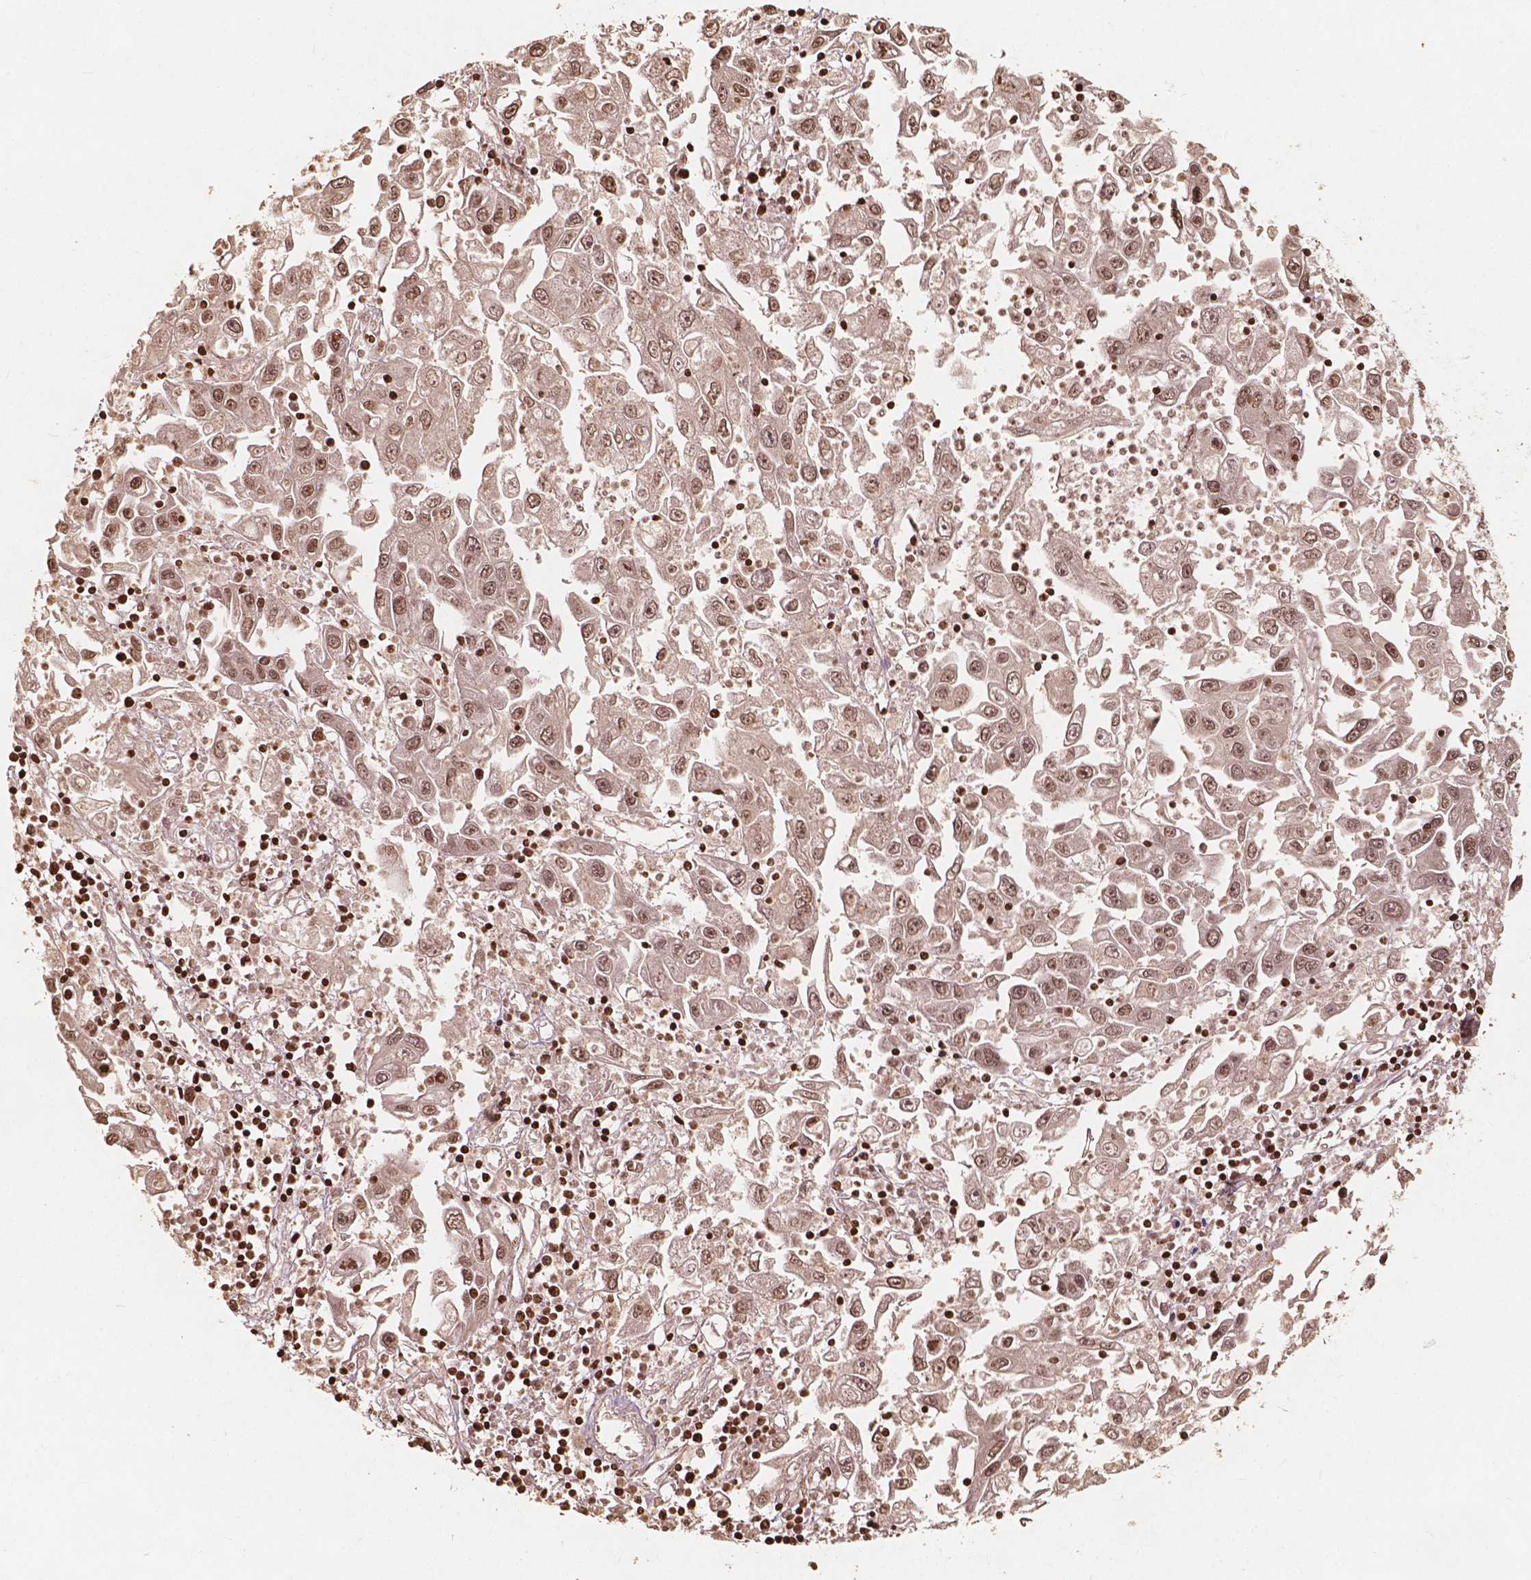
{"staining": {"intensity": "moderate", "quantity": ">75%", "location": "nuclear"}, "tissue": "endometrial cancer", "cell_type": "Tumor cells", "image_type": "cancer", "snomed": [{"axis": "morphology", "description": "Adenocarcinoma, NOS"}, {"axis": "topography", "description": "Uterus"}], "caption": "Immunohistochemical staining of endometrial cancer shows medium levels of moderate nuclear protein staining in about >75% of tumor cells.", "gene": "H3C14", "patient": {"sex": "female", "age": 62}}